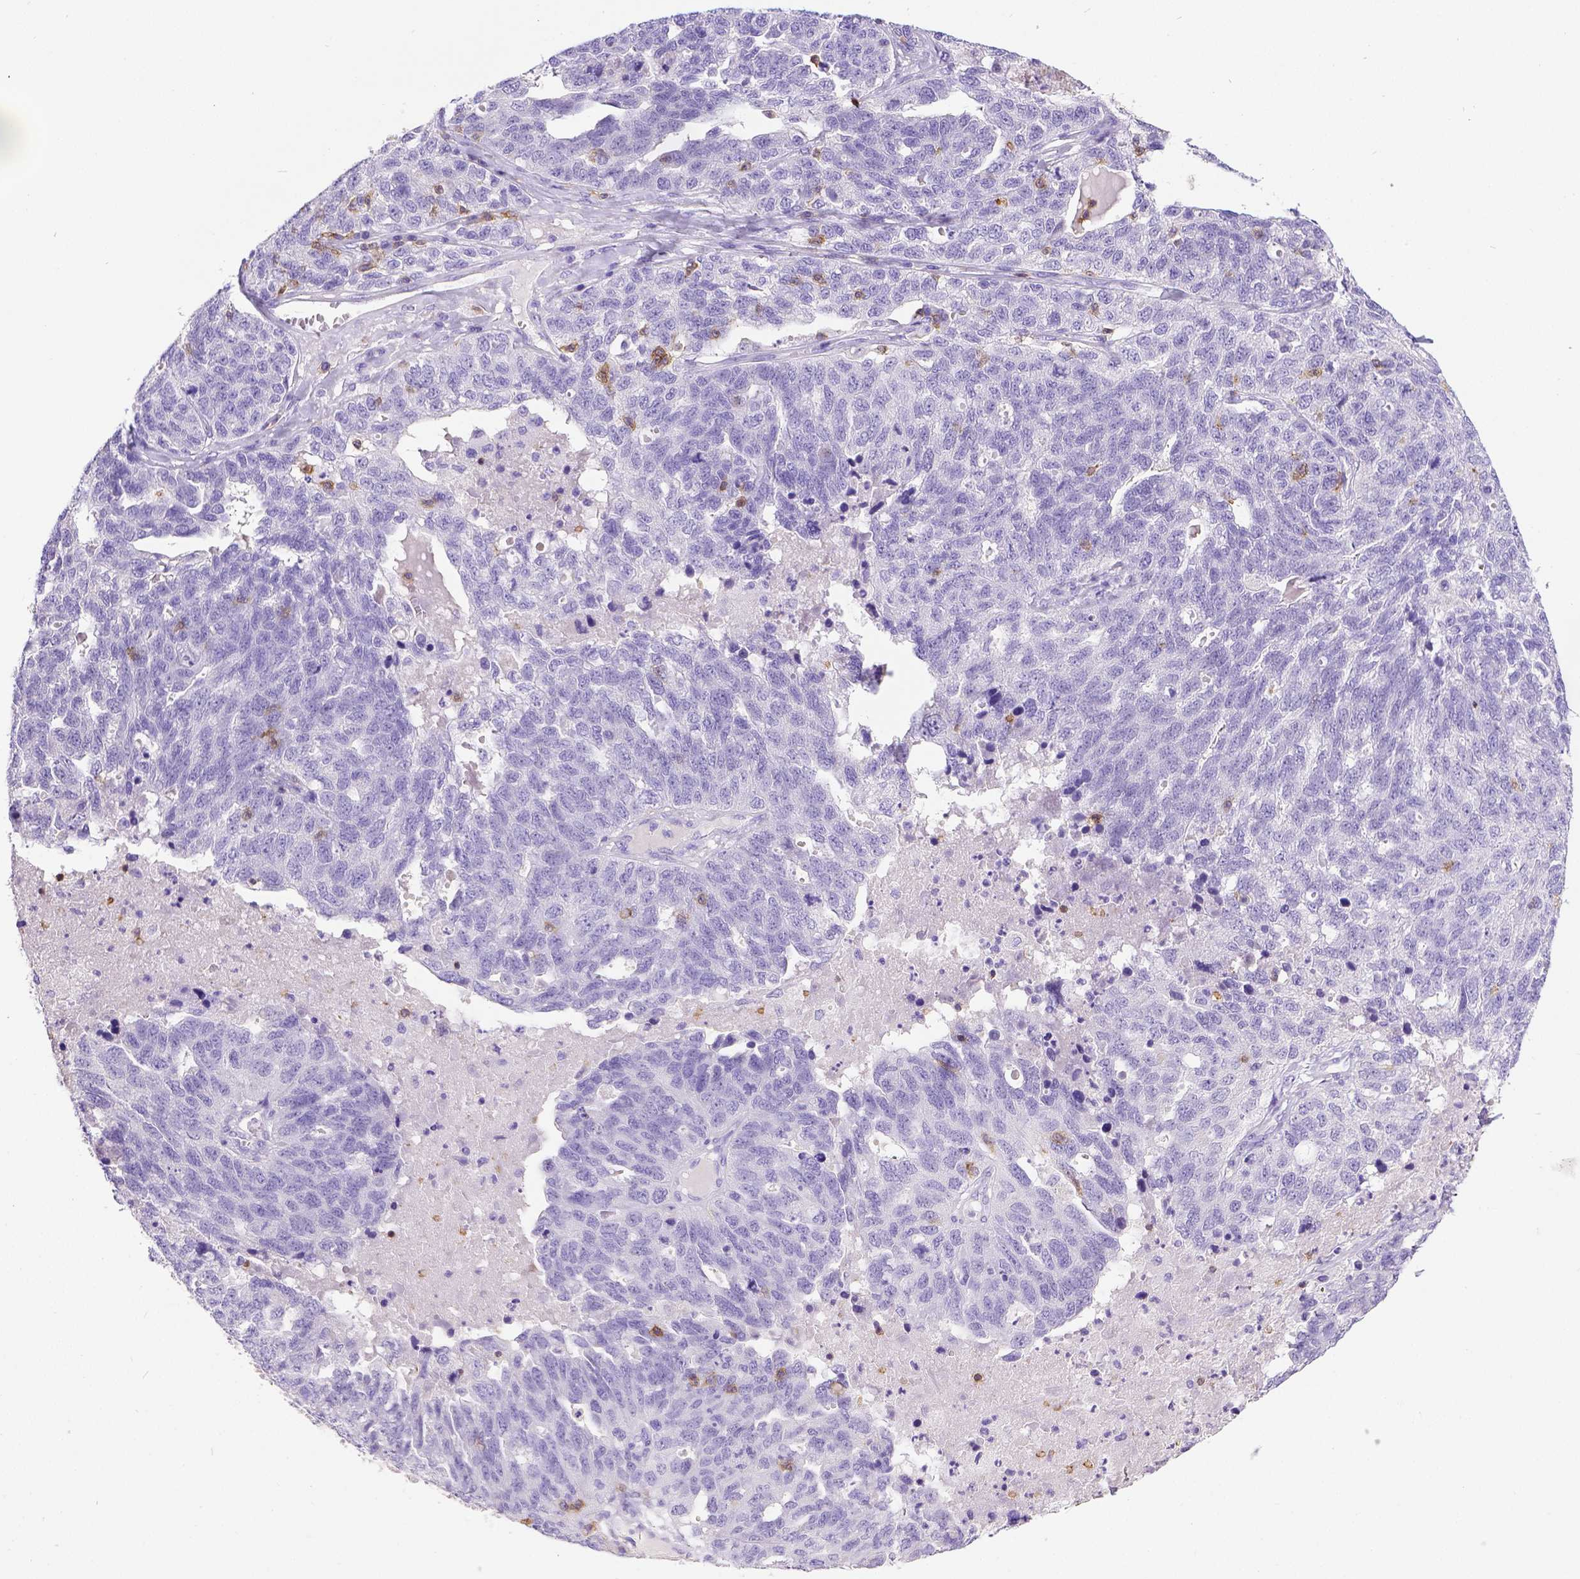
{"staining": {"intensity": "negative", "quantity": "none", "location": "none"}, "tissue": "ovarian cancer", "cell_type": "Tumor cells", "image_type": "cancer", "snomed": [{"axis": "morphology", "description": "Cystadenocarcinoma, serous, NOS"}, {"axis": "topography", "description": "Ovary"}], "caption": "IHC histopathology image of human ovarian cancer stained for a protein (brown), which reveals no positivity in tumor cells.", "gene": "CD3E", "patient": {"sex": "female", "age": 71}}